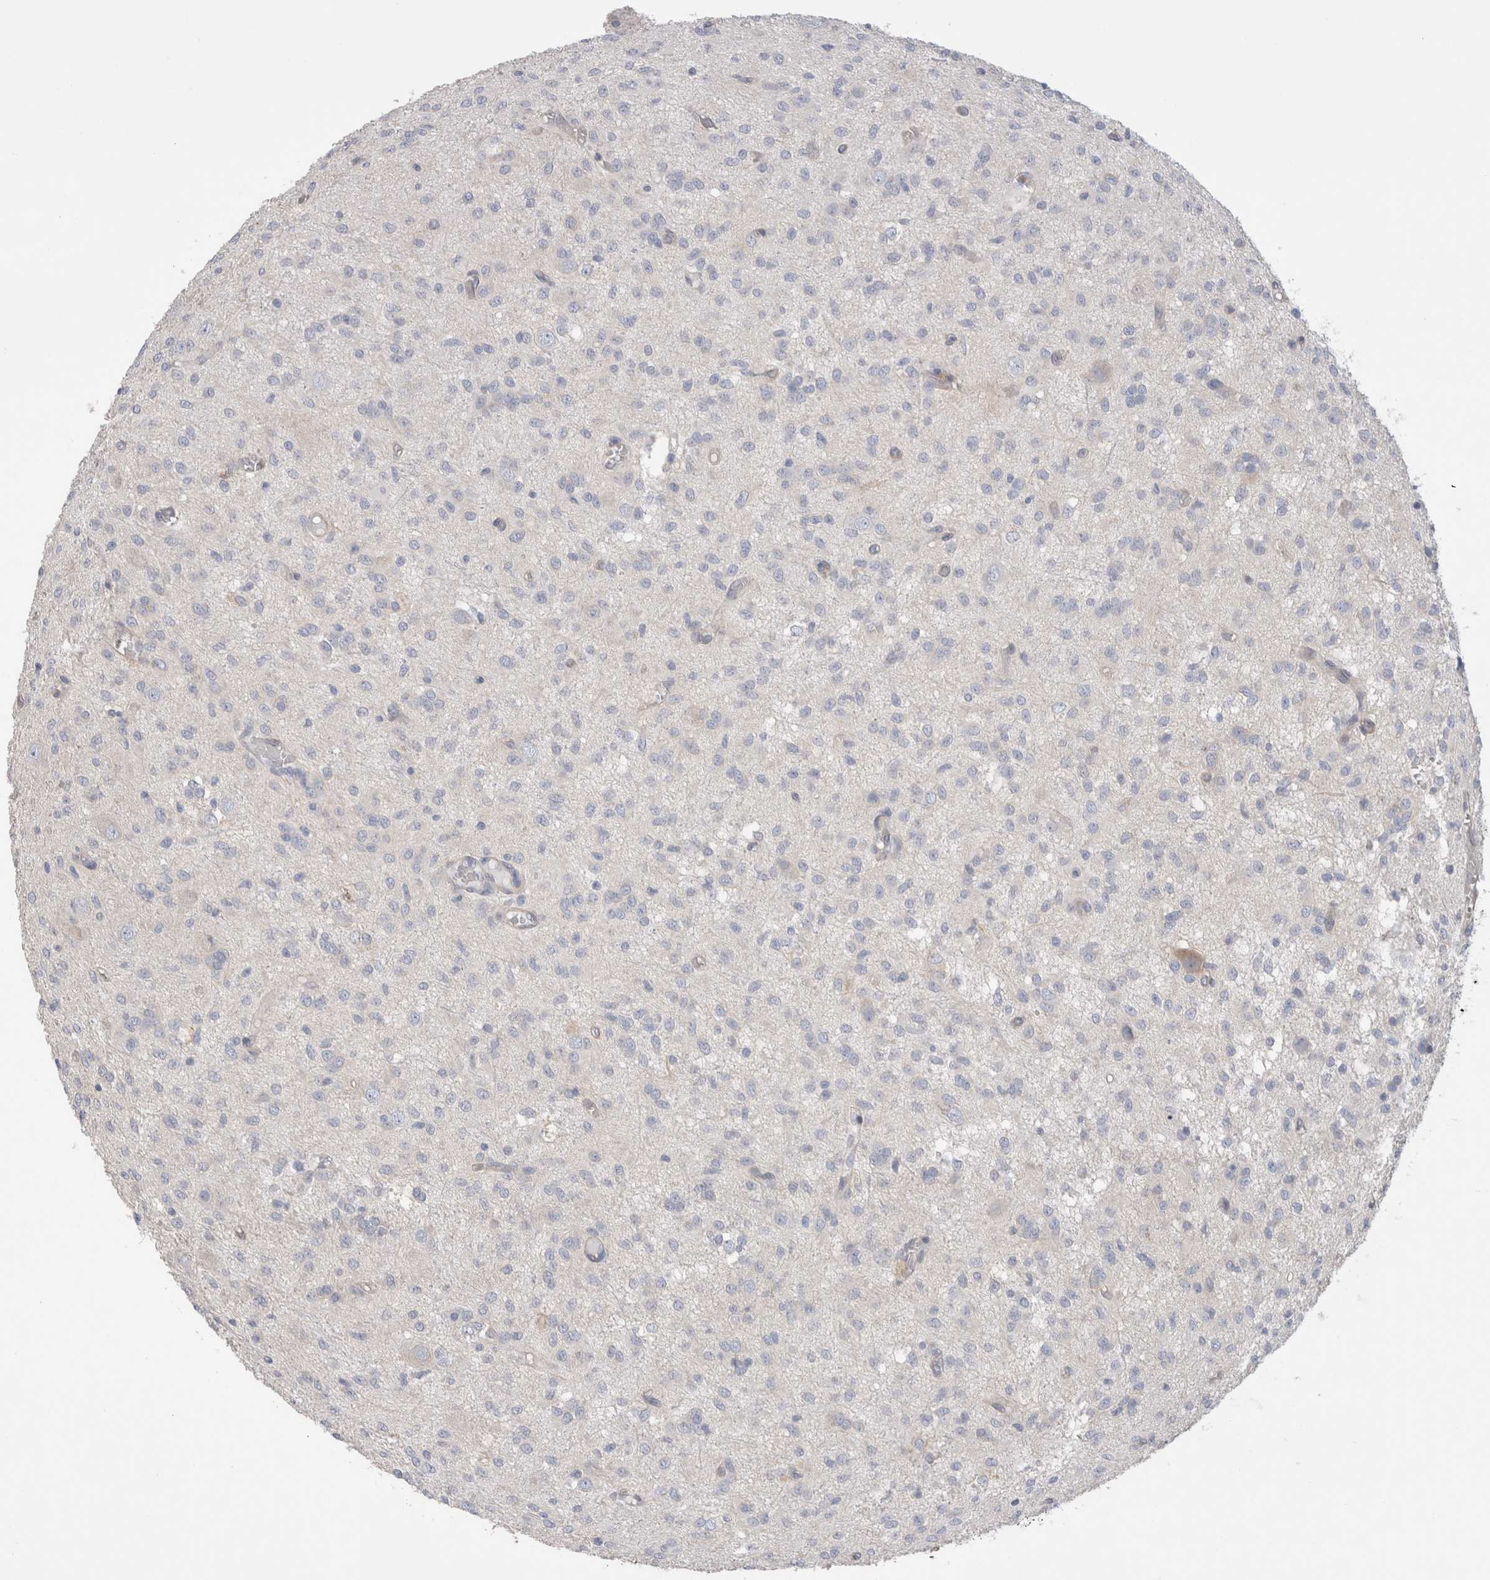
{"staining": {"intensity": "negative", "quantity": "none", "location": "none"}, "tissue": "glioma", "cell_type": "Tumor cells", "image_type": "cancer", "snomed": [{"axis": "morphology", "description": "Glioma, malignant, High grade"}, {"axis": "topography", "description": "Brain"}], "caption": "Protein analysis of high-grade glioma (malignant) displays no significant staining in tumor cells.", "gene": "CAPN2", "patient": {"sex": "female", "age": 59}}